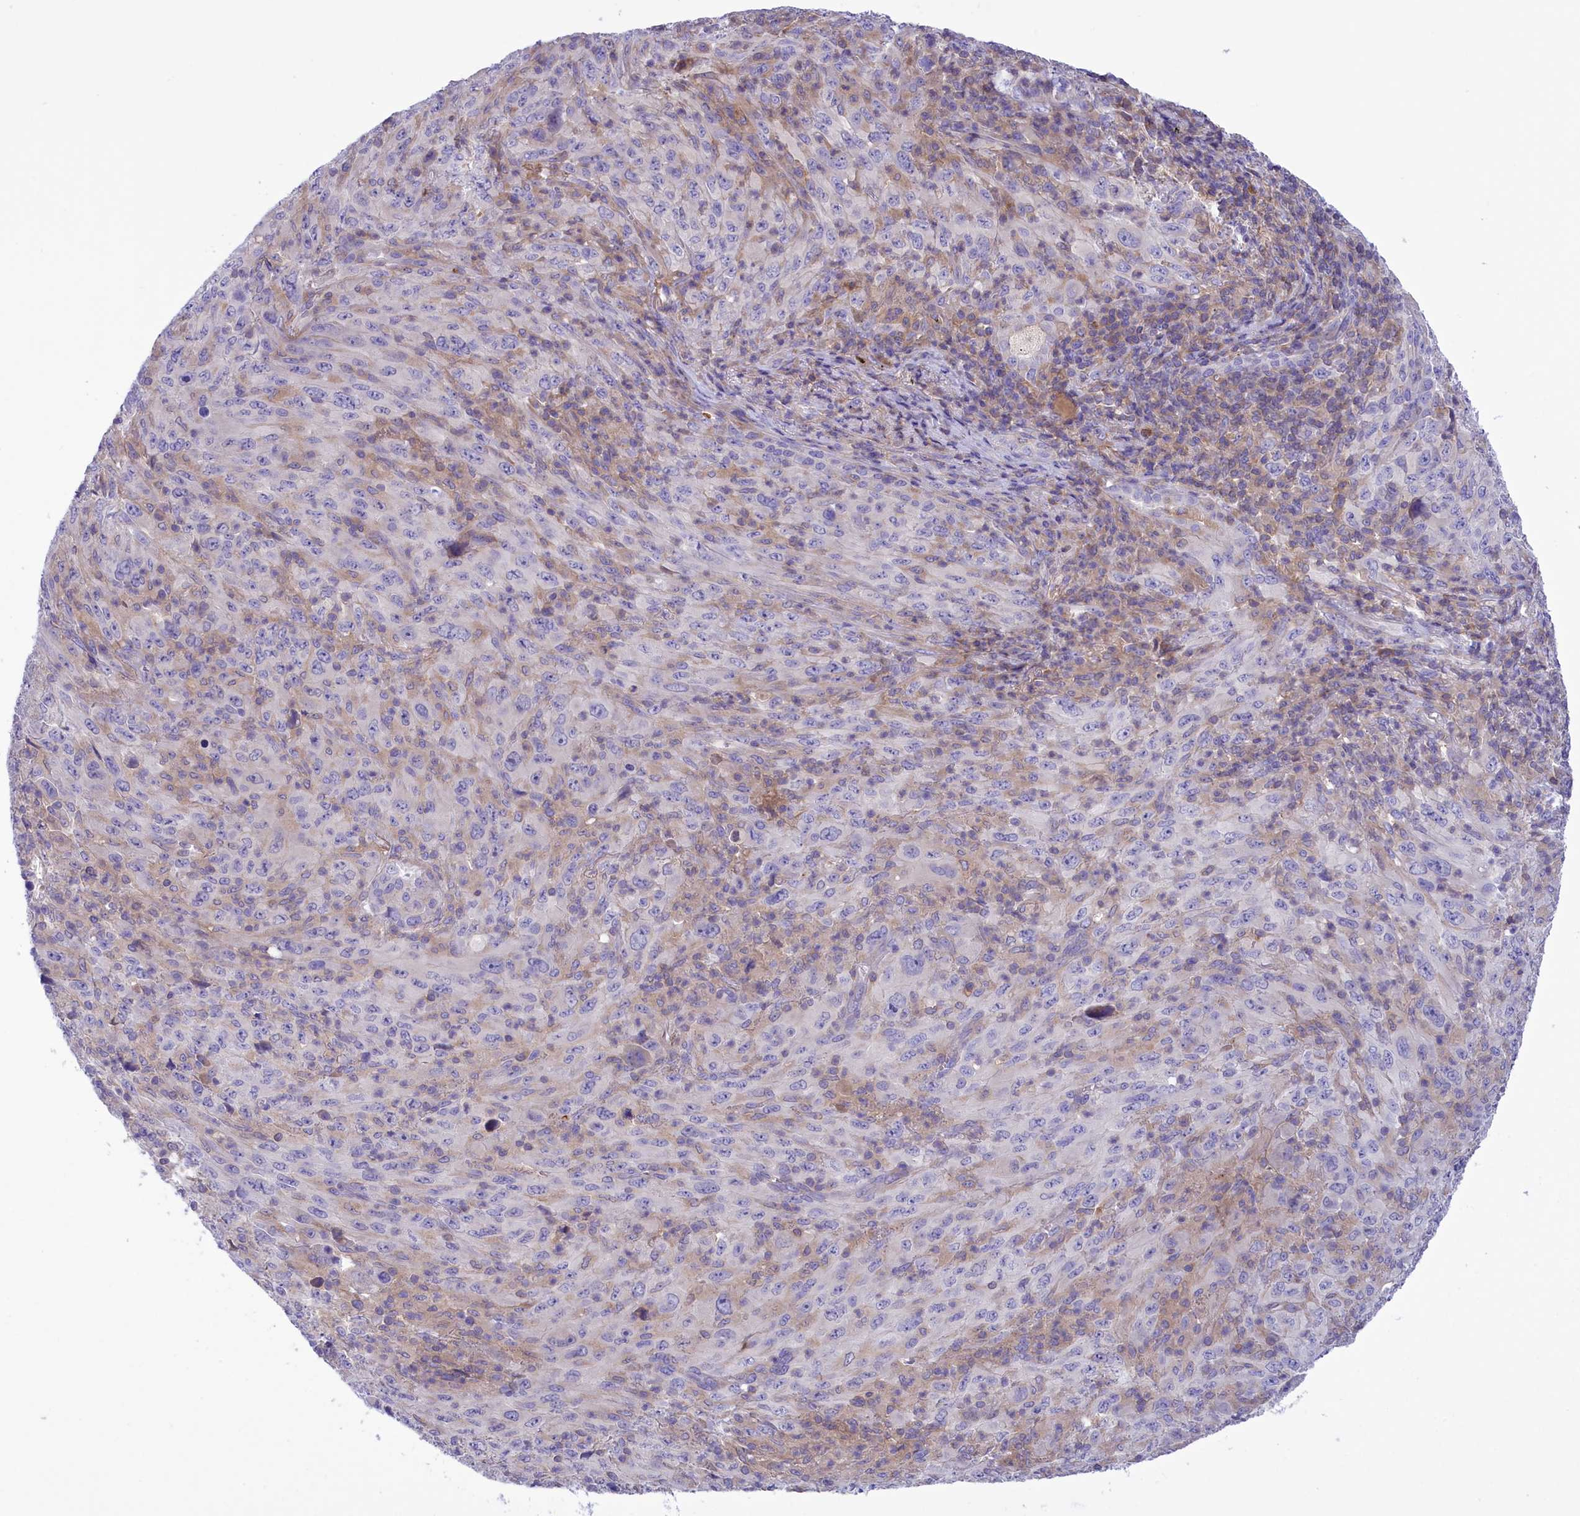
{"staining": {"intensity": "negative", "quantity": "none", "location": "none"}, "tissue": "melanoma", "cell_type": "Tumor cells", "image_type": "cancer", "snomed": [{"axis": "morphology", "description": "Malignant melanoma, Metastatic site"}, {"axis": "topography", "description": "Skin"}], "caption": "Malignant melanoma (metastatic site) stained for a protein using immunohistochemistry shows no positivity tumor cells.", "gene": "CORO7-PAM16", "patient": {"sex": "female", "age": 56}}